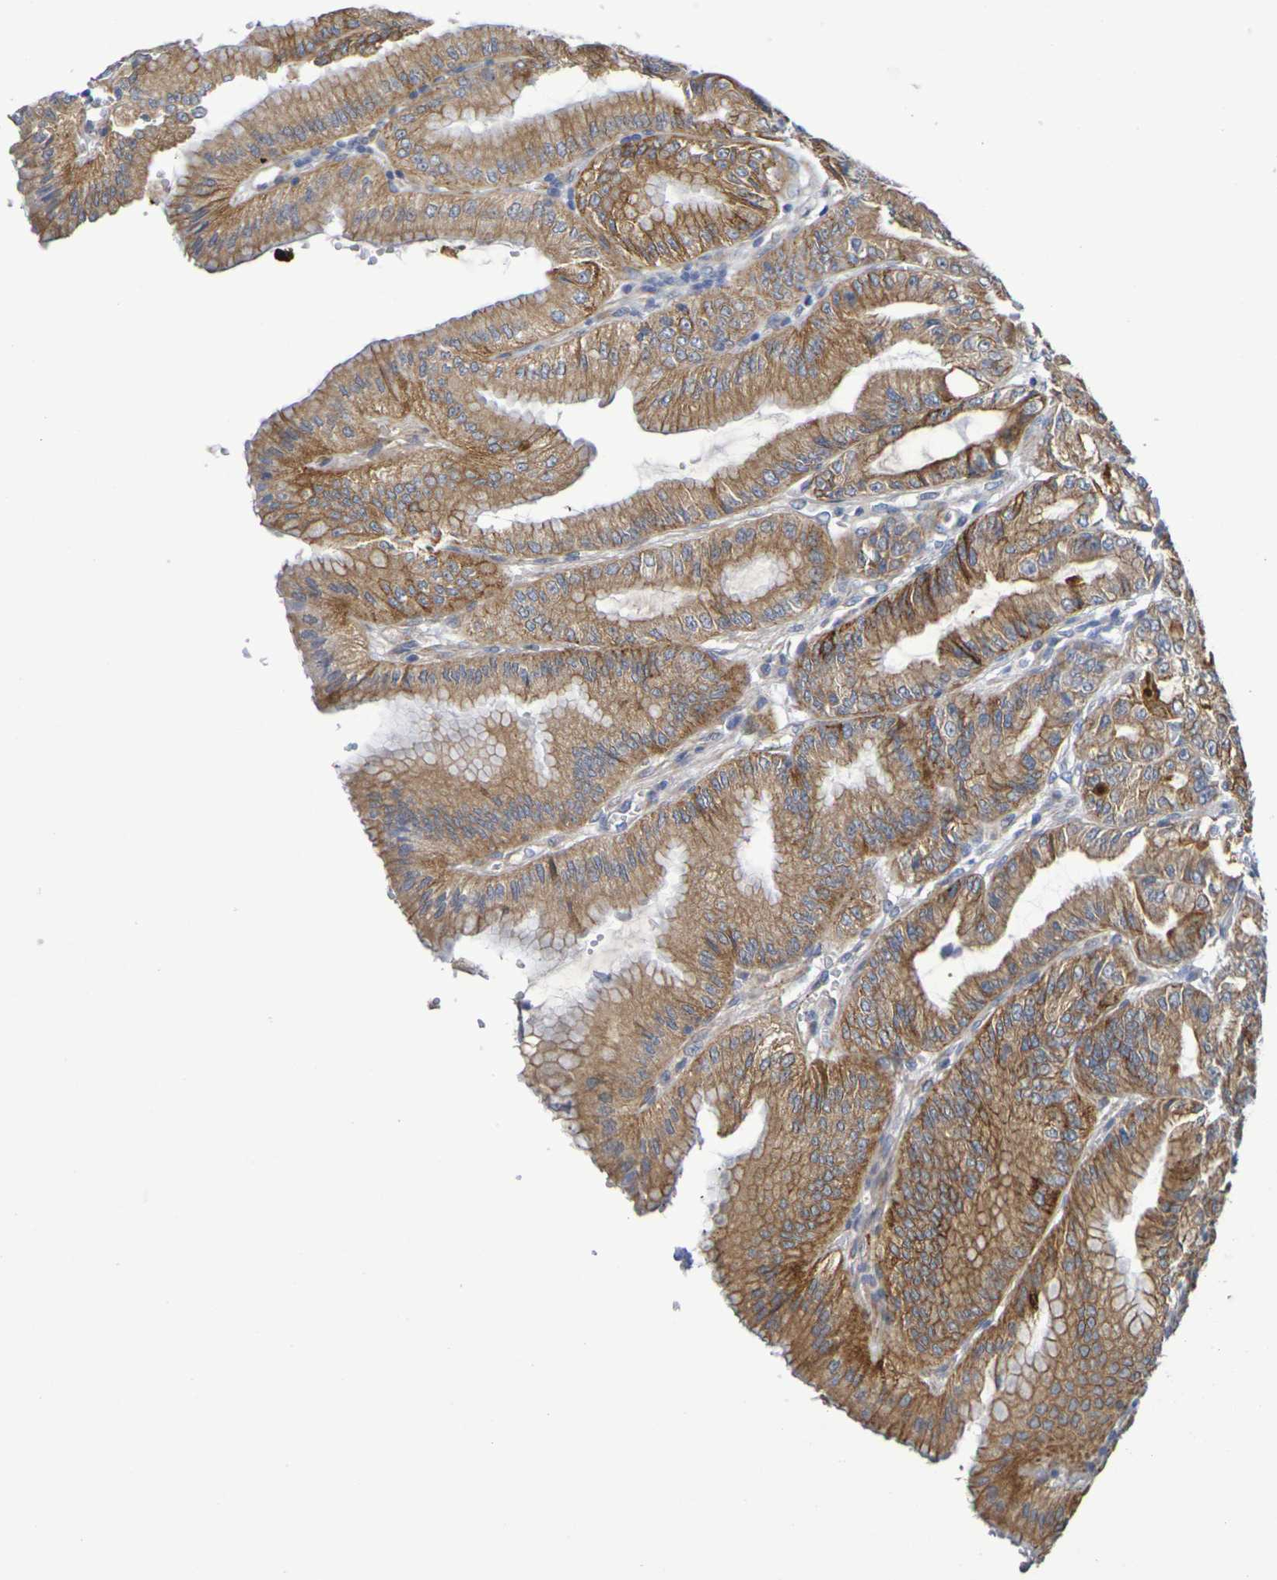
{"staining": {"intensity": "strong", "quantity": ">75%", "location": "cytoplasmic/membranous"}, "tissue": "stomach", "cell_type": "Glandular cells", "image_type": "normal", "snomed": [{"axis": "morphology", "description": "Normal tissue, NOS"}, {"axis": "topography", "description": "Stomach, lower"}], "caption": "An image of stomach stained for a protein shows strong cytoplasmic/membranous brown staining in glandular cells.", "gene": "SDC4", "patient": {"sex": "male", "age": 71}}